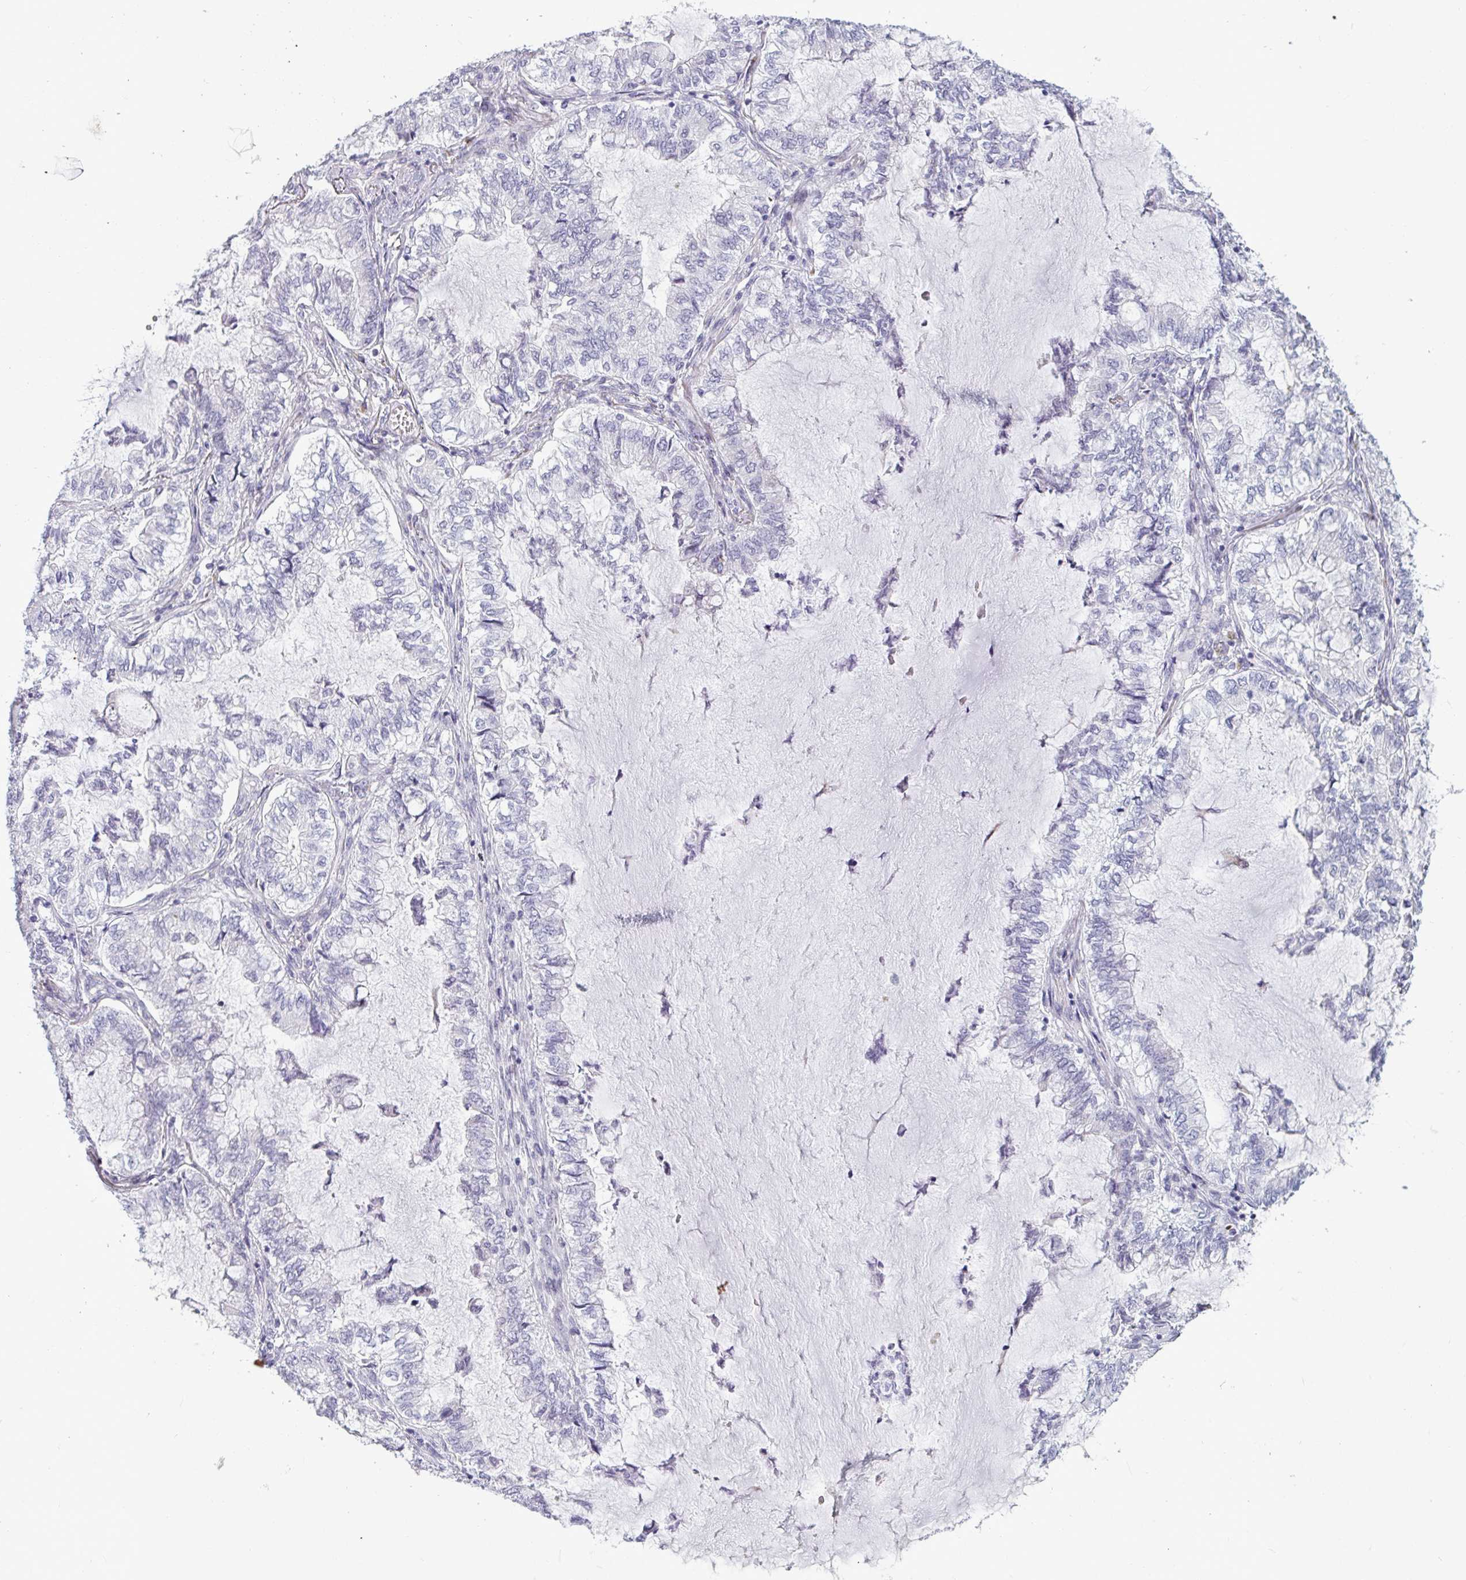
{"staining": {"intensity": "negative", "quantity": "none", "location": "none"}, "tissue": "lung cancer", "cell_type": "Tumor cells", "image_type": "cancer", "snomed": [{"axis": "morphology", "description": "Adenocarcinoma, NOS"}, {"axis": "topography", "description": "Lymph node"}, {"axis": "topography", "description": "Lung"}], "caption": "Immunohistochemistry (IHC) photomicrograph of neoplastic tissue: human lung cancer stained with DAB (3,3'-diaminobenzidine) reveals no significant protein positivity in tumor cells.", "gene": "TCEAL8", "patient": {"sex": "male", "age": 66}}